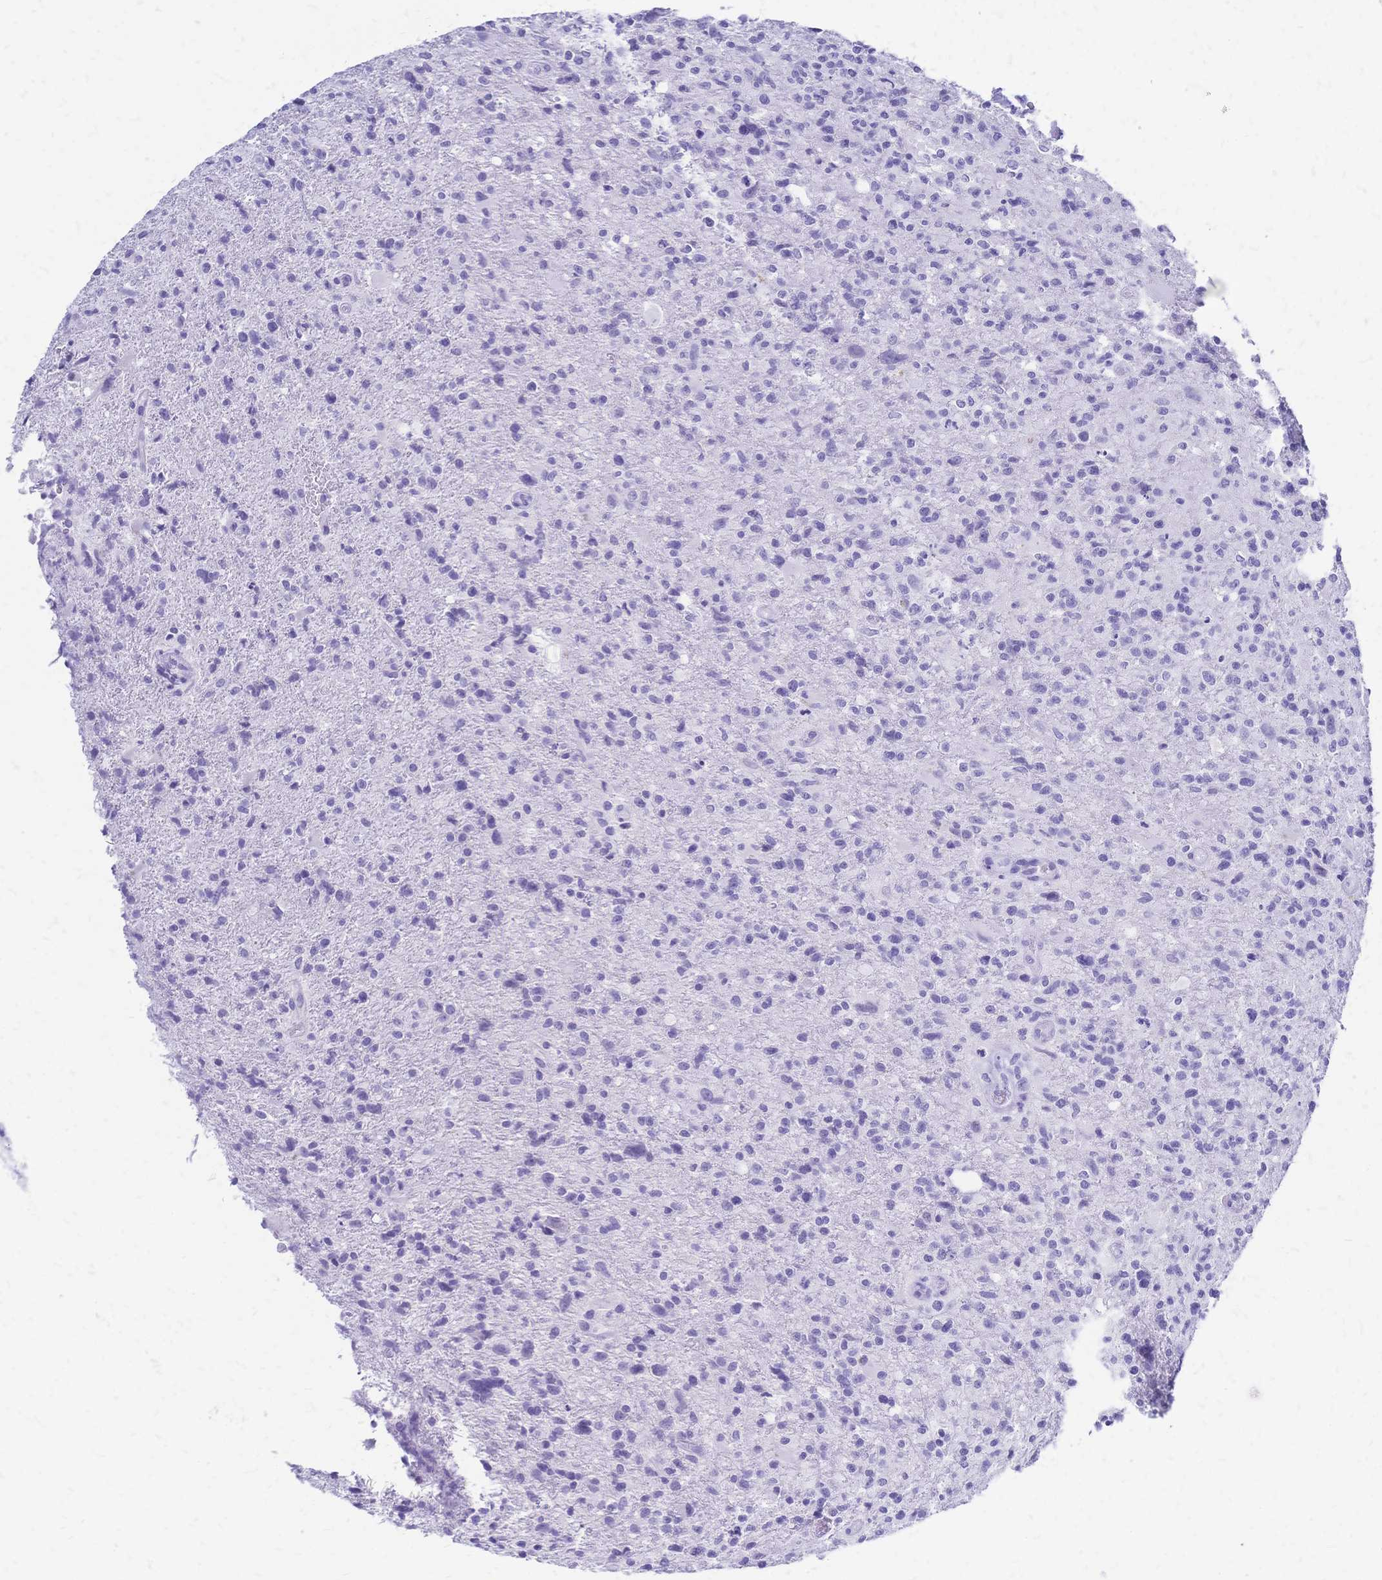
{"staining": {"intensity": "negative", "quantity": "none", "location": "none"}, "tissue": "glioma", "cell_type": "Tumor cells", "image_type": "cancer", "snomed": [{"axis": "morphology", "description": "Glioma, malignant, High grade"}, {"axis": "topography", "description": "Brain"}], "caption": "Immunohistochemical staining of human glioma shows no significant positivity in tumor cells.", "gene": "FA2H", "patient": {"sex": "male", "age": 63}}